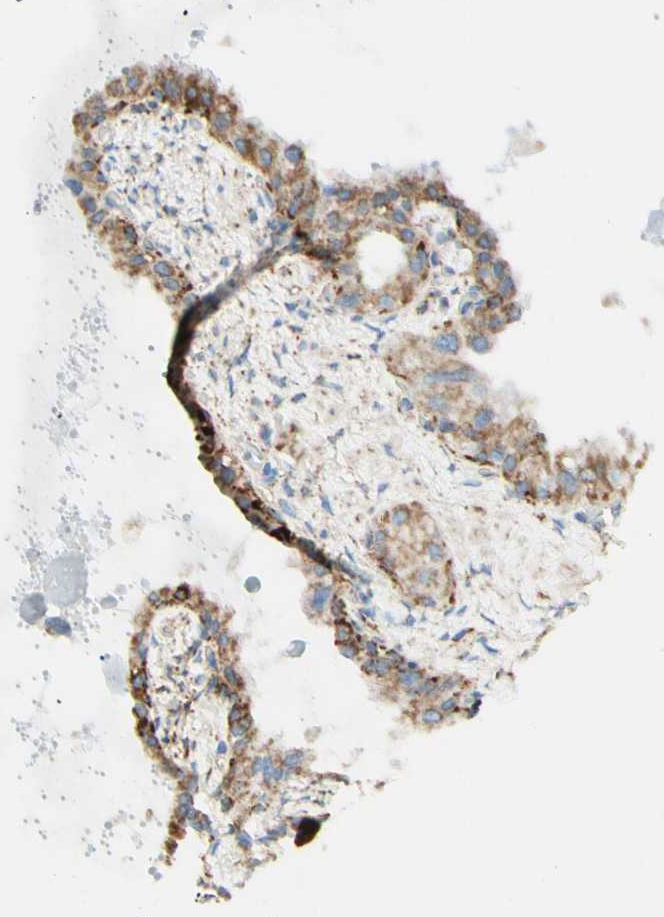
{"staining": {"intensity": "moderate", "quantity": ">75%", "location": "cytoplasmic/membranous"}, "tissue": "seminal vesicle", "cell_type": "Glandular cells", "image_type": "normal", "snomed": [{"axis": "morphology", "description": "Normal tissue, NOS"}, {"axis": "topography", "description": "Seminal veicle"}], "caption": "The histopathology image exhibits a brown stain indicating the presence of a protein in the cytoplasmic/membranous of glandular cells in seminal vesicle. The protein of interest is stained brown, and the nuclei are stained in blue (DAB (3,3'-diaminobenzidine) IHC with brightfield microscopy, high magnification).", "gene": "ARMC10", "patient": {"sex": "male", "age": 68}}